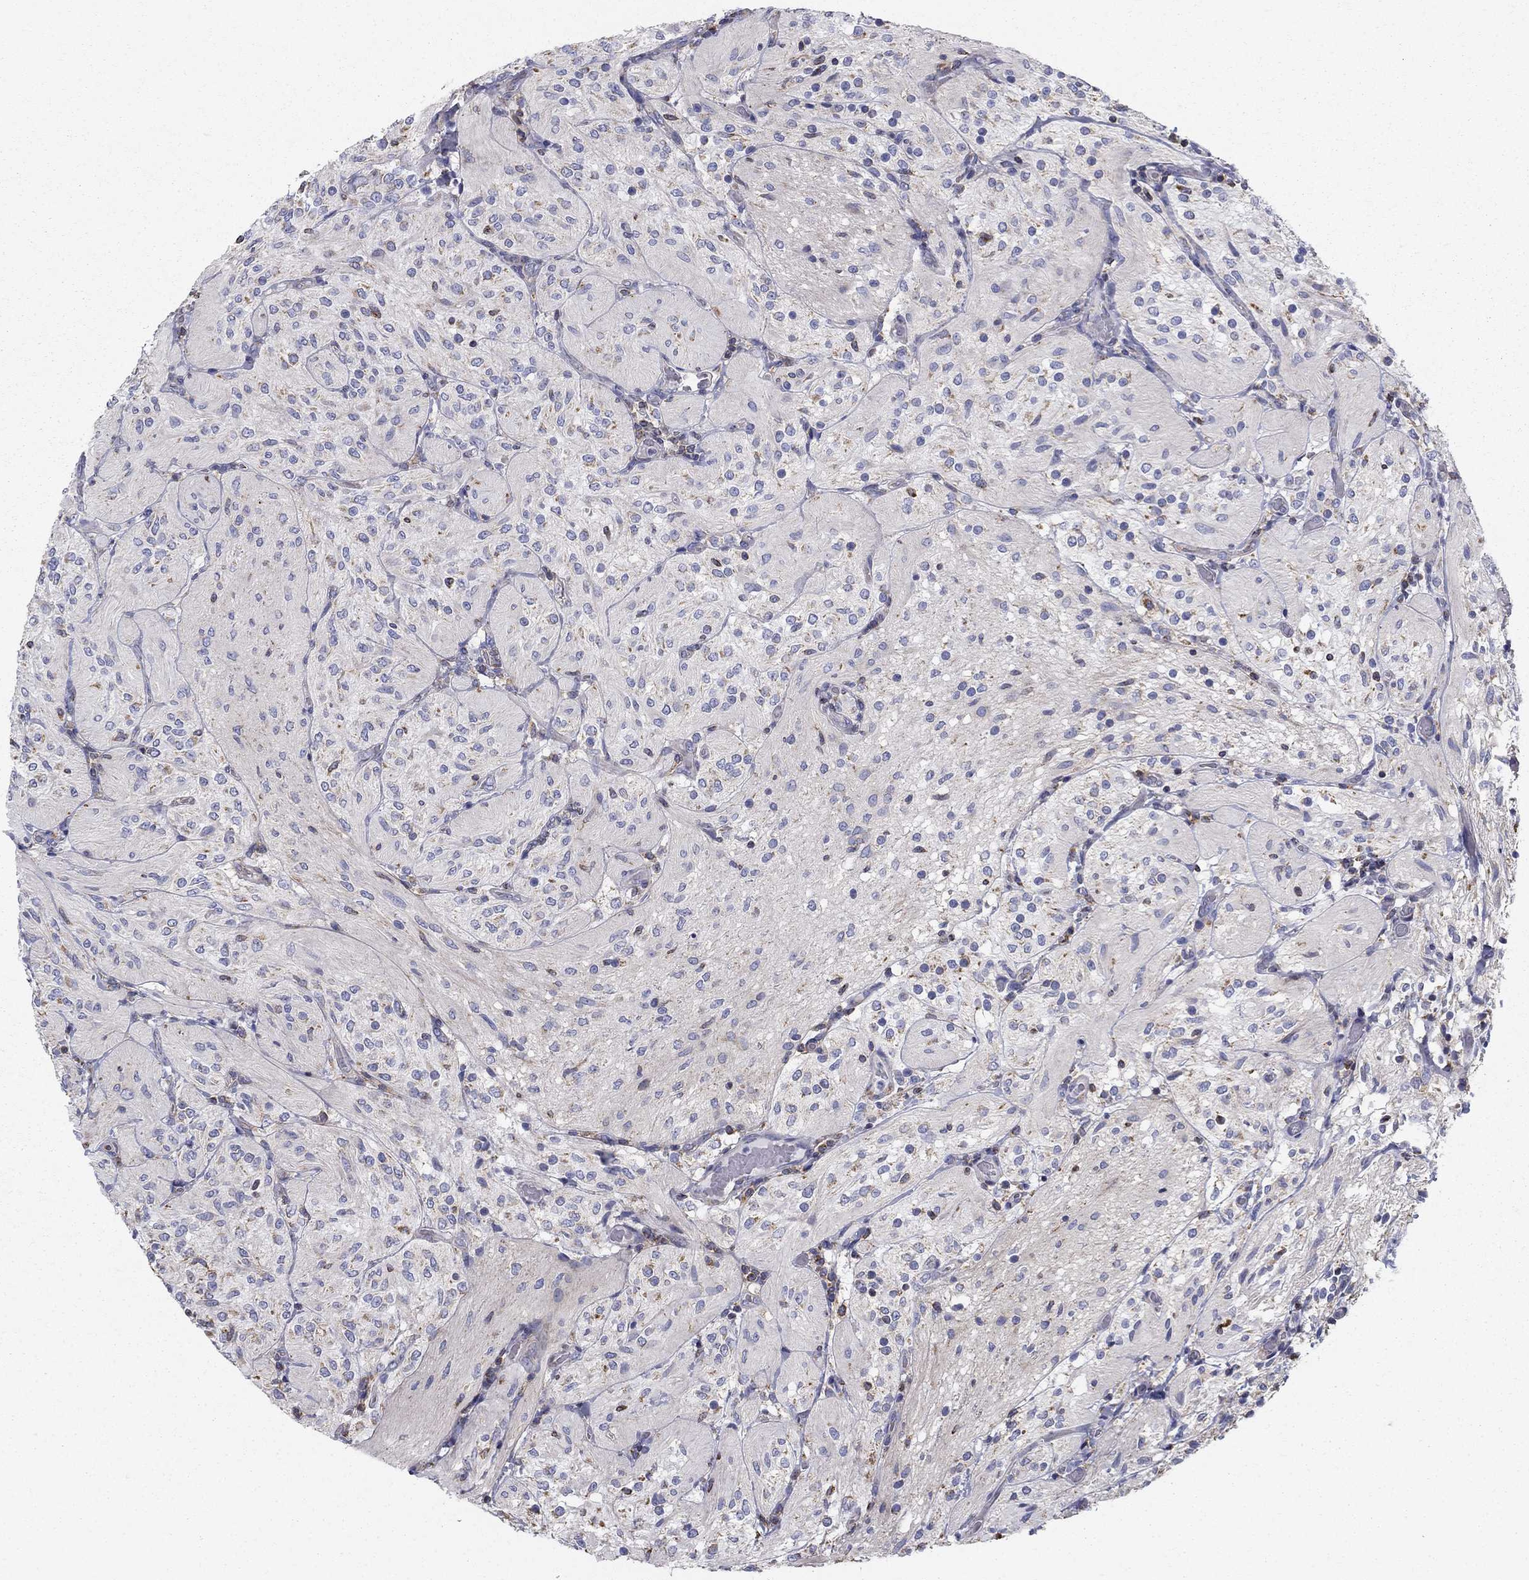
{"staining": {"intensity": "negative", "quantity": "none", "location": "none"}, "tissue": "glioma", "cell_type": "Tumor cells", "image_type": "cancer", "snomed": [{"axis": "morphology", "description": "Glioma, malignant, Low grade"}, {"axis": "topography", "description": "Brain"}], "caption": "Human malignant low-grade glioma stained for a protein using immunohistochemistry exhibits no expression in tumor cells.", "gene": "NME5", "patient": {"sex": "male", "age": 3}}